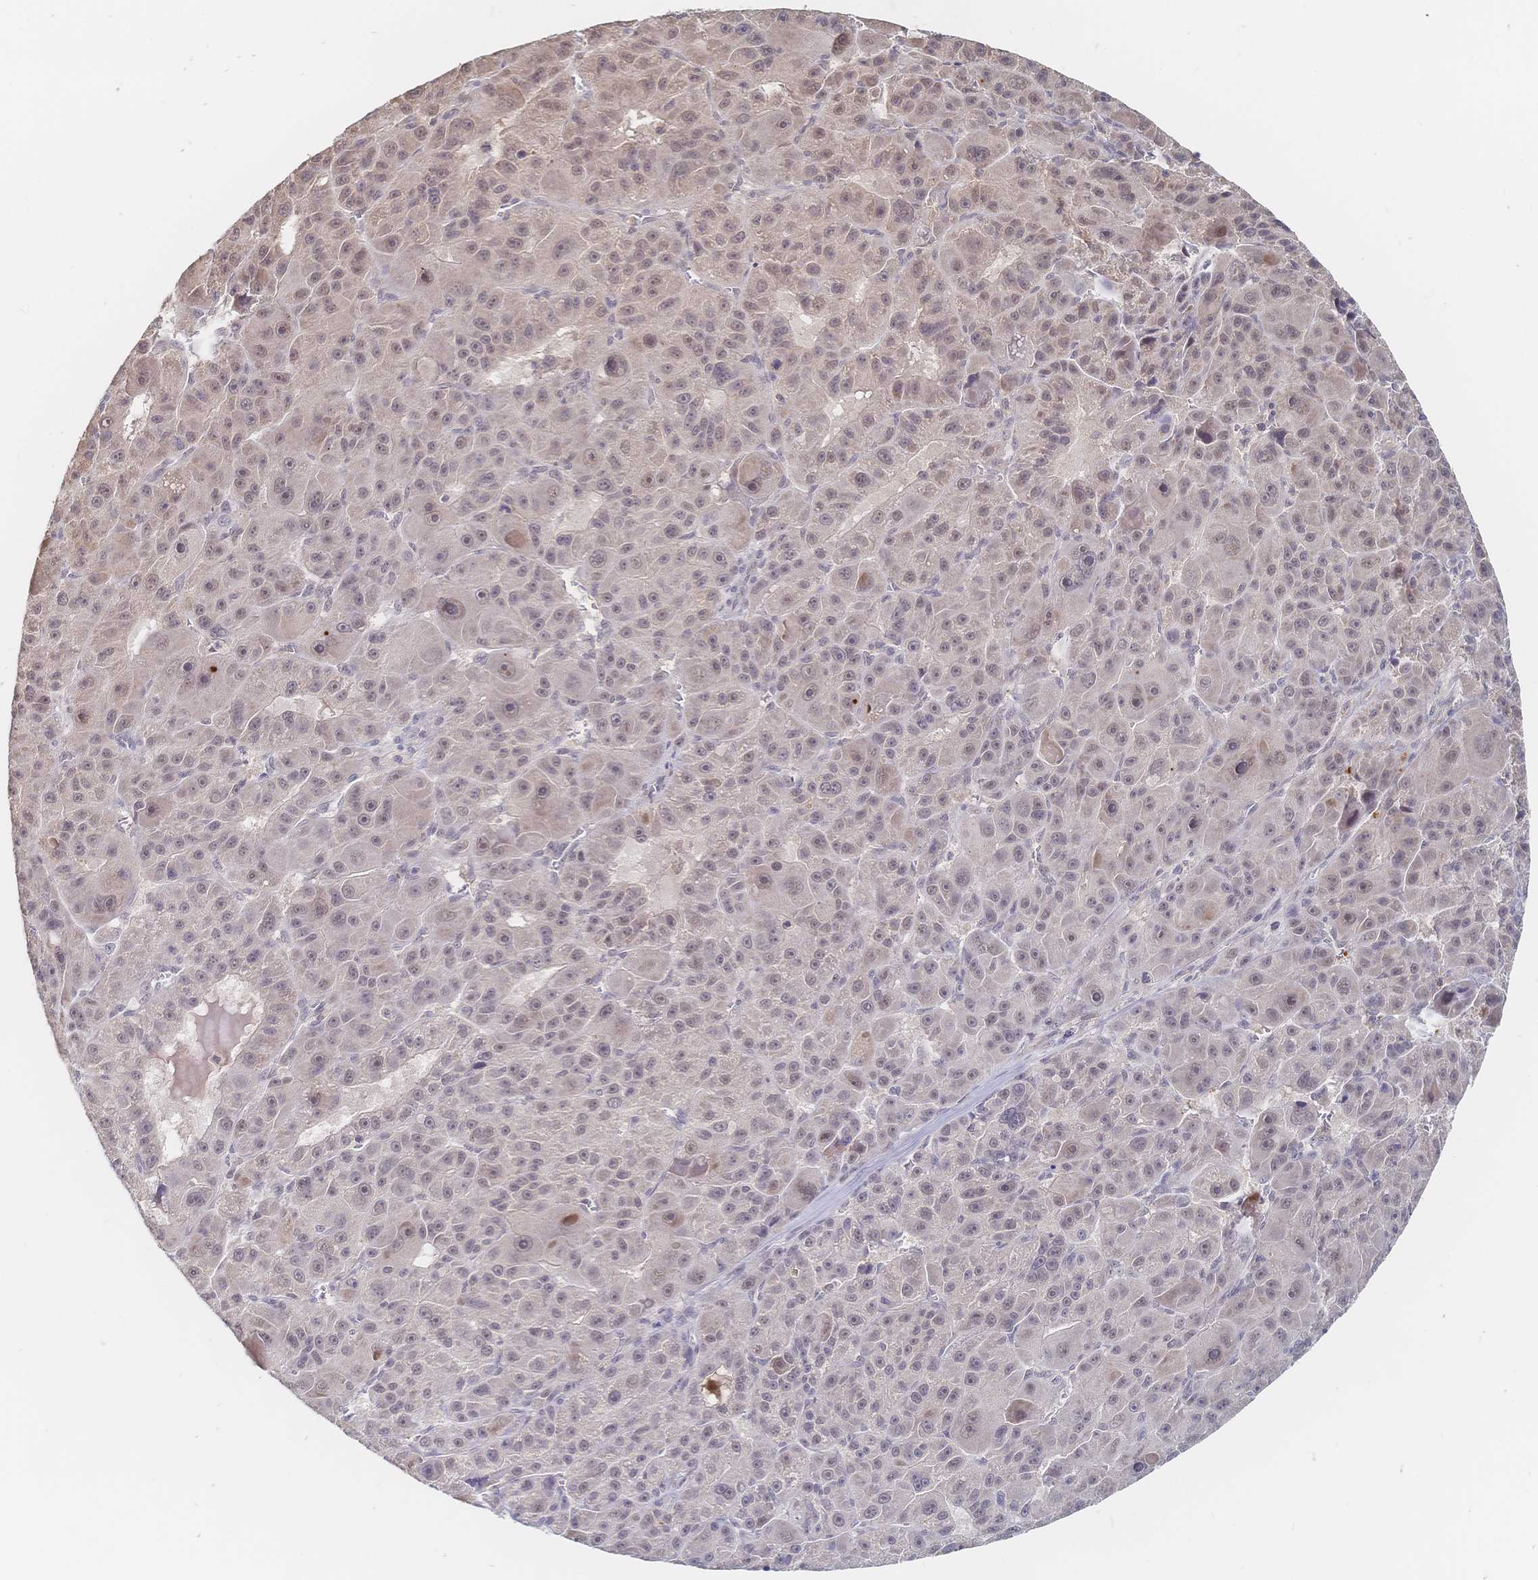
{"staining": {"intensity": "weak", "quantity": "25%-75%", "location": "nuclear"}, "tissue": "liver cancer", "cell_type": "Tumor cells", "image_type": "cancer", "snomed": [{"axis": "morphology", "description": "Carcinoma, Hepatocellular, NOS"}, {"axis": "topography", "description": "Liver"}], "caption": "This is a photomicrograph of immunohistochemistry (IHC) staining of liver cancer, which shows weak positivity in the nuclear of tumor cells.", "gene": "LRP5", "patient": {"sex": "male", "age": 76}}